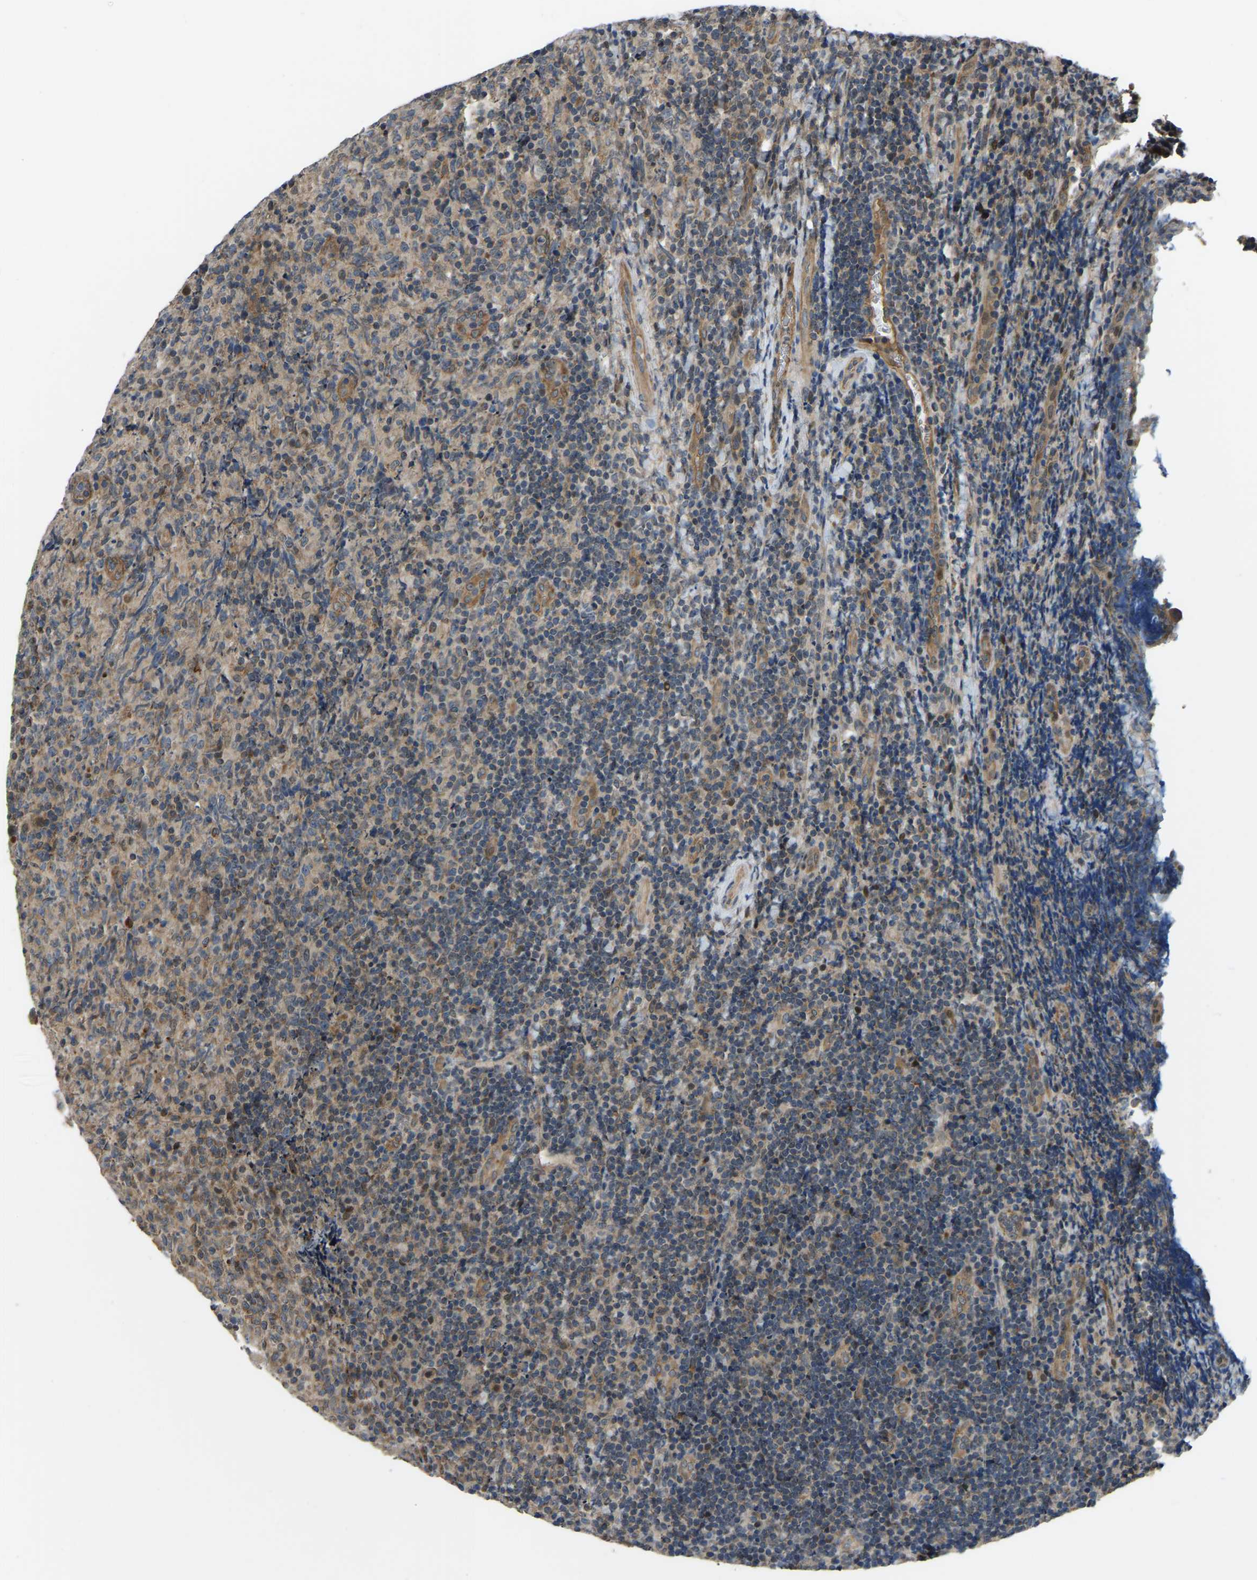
{"staining": {"intensity": "moderate", "quantity": ">75%", "location": "cytoplasmic/membranous"}, "tissue": "lymphoma", "cell_type": "Tumor cells", "image_type": "cancer", "snomed": [{"axis": "morphology", "description": "Malignant lymphoma, non-Hodgkin's type, High grade"}, {"axis": "topography", "description": "Tonsil"}], "caption": "DAB immunohistochemical staining of human lymphoma exhibits moderate cytoplasmic/membranous protein expression in approximately >75% of tumor cells.", "gene": "C21orf91", "patient": {"sex": "female", "age": 36}}